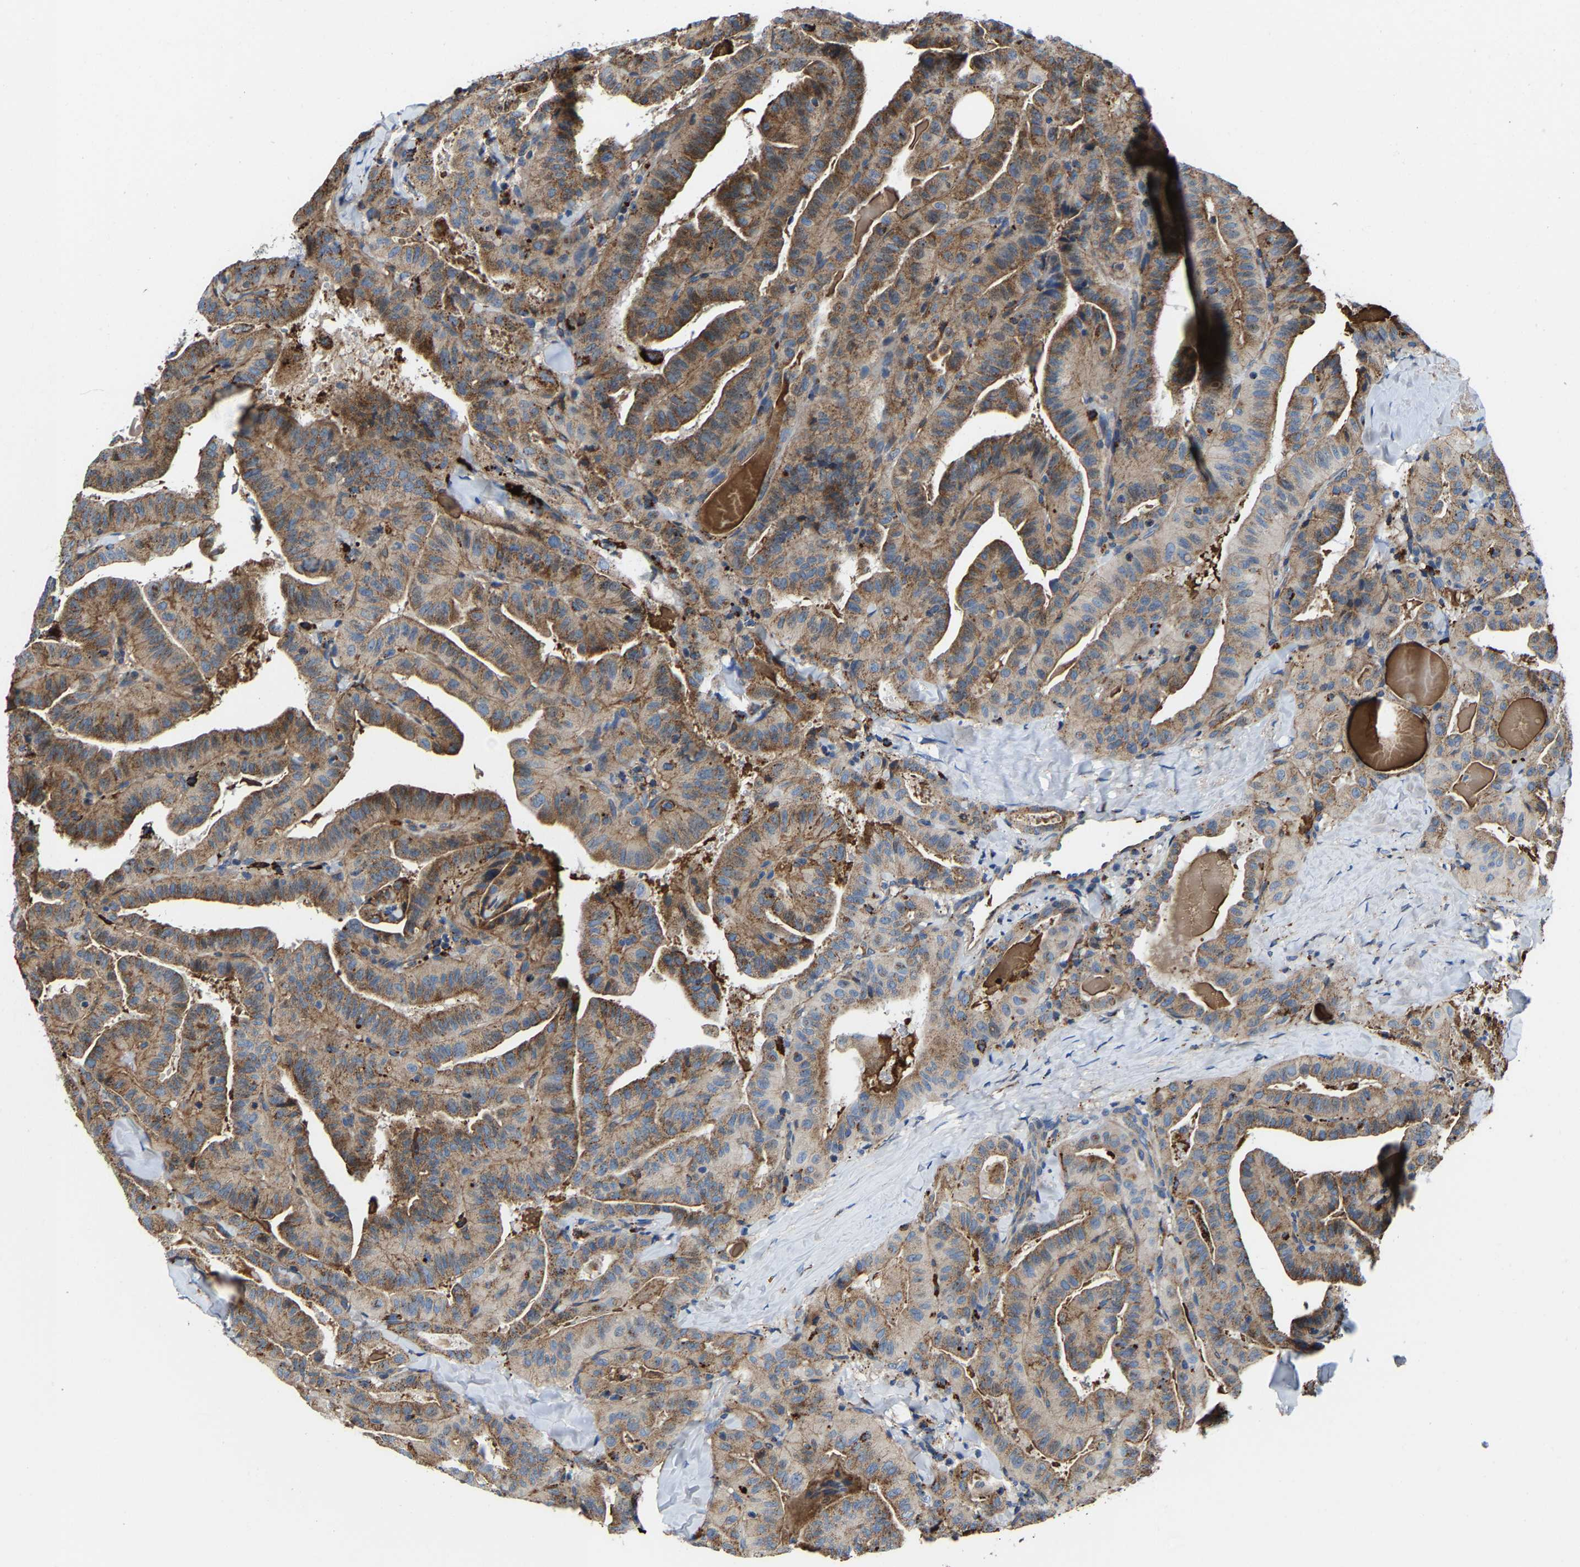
{"staining": {"intensity": "moderate", "quantity": ">75%", "location": "cytoplasmic/membranous"}, "tissue": "thyroid cancer", "cell_type": "Tumor cells", "image_type": "cancer", "snomed": [{"axis": "morphology", "description": "Papillary adenocarcinoma, NOS"}, {"axis": "topography", "description": "Thyroid gland"}], "caption": "Thyroid cancer (papillary adenocarcinoma) stained with a brown dye exhibits moderate cytoplasmic/membranous positive staining in about >75% of tumor cells.", "gene": "DPP7", "patient": {"sex": "male", "age": 77}}